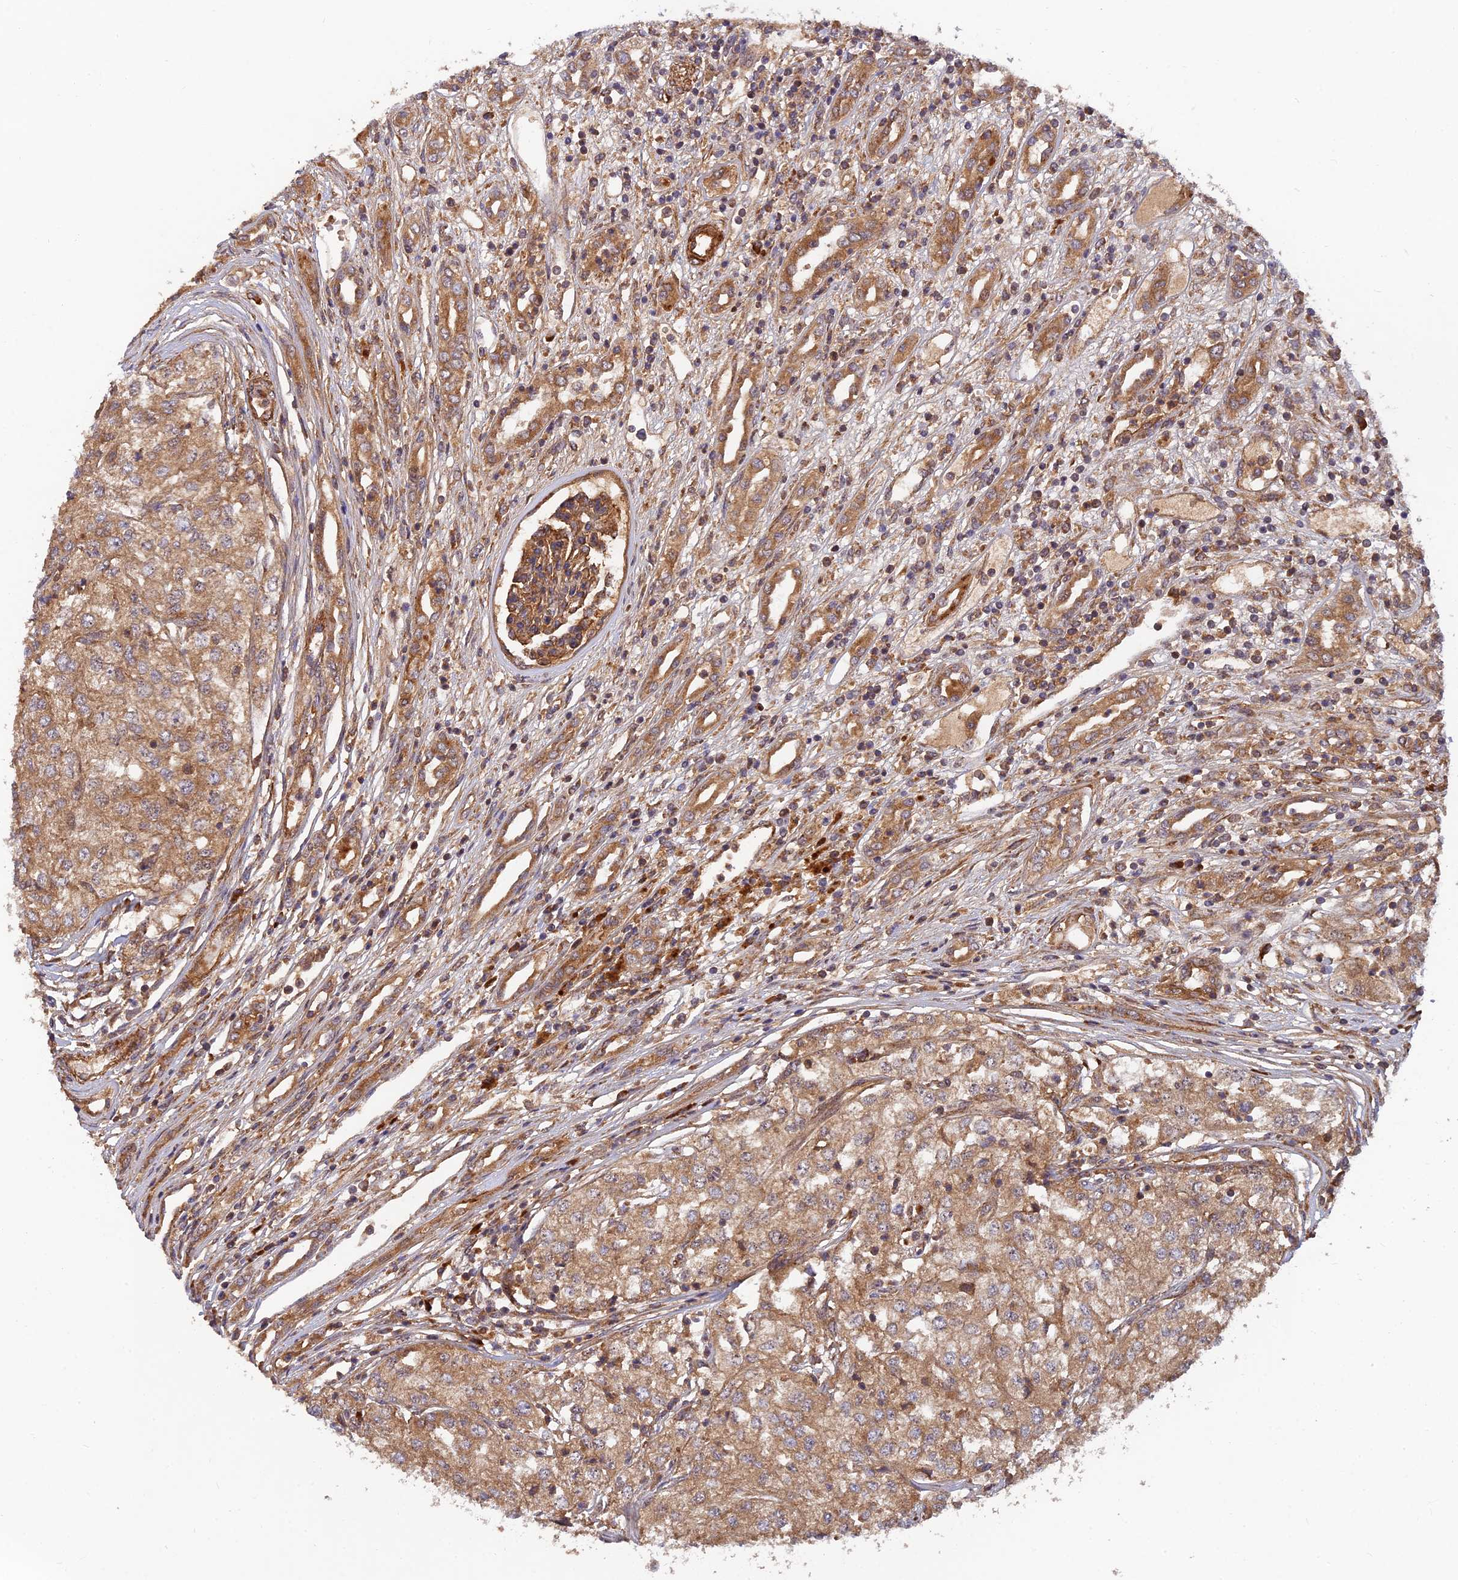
{"staining": {"intensity": "moderate", "quantity": ">75%", "location": "cytoplasmic/membranous"}, "tissue": "renal cancer", "cell_type": "Tumor cells", "image_type": "cancer", "snomed": [{"axis": "morphology", "description": "Adenocarcinoma, NOS"}, {"axis": "topography", "description": "Kidney"}], "caption": "The micrograph shows immunohistochemical staining of renal cancer (adenocarcinoma). There is moderate cytoplasmic/membranous positivity is appreciated in about >75% of tumor cells.", "gene": "RELCH", "patient": {"sex": "female", "age": 54}}